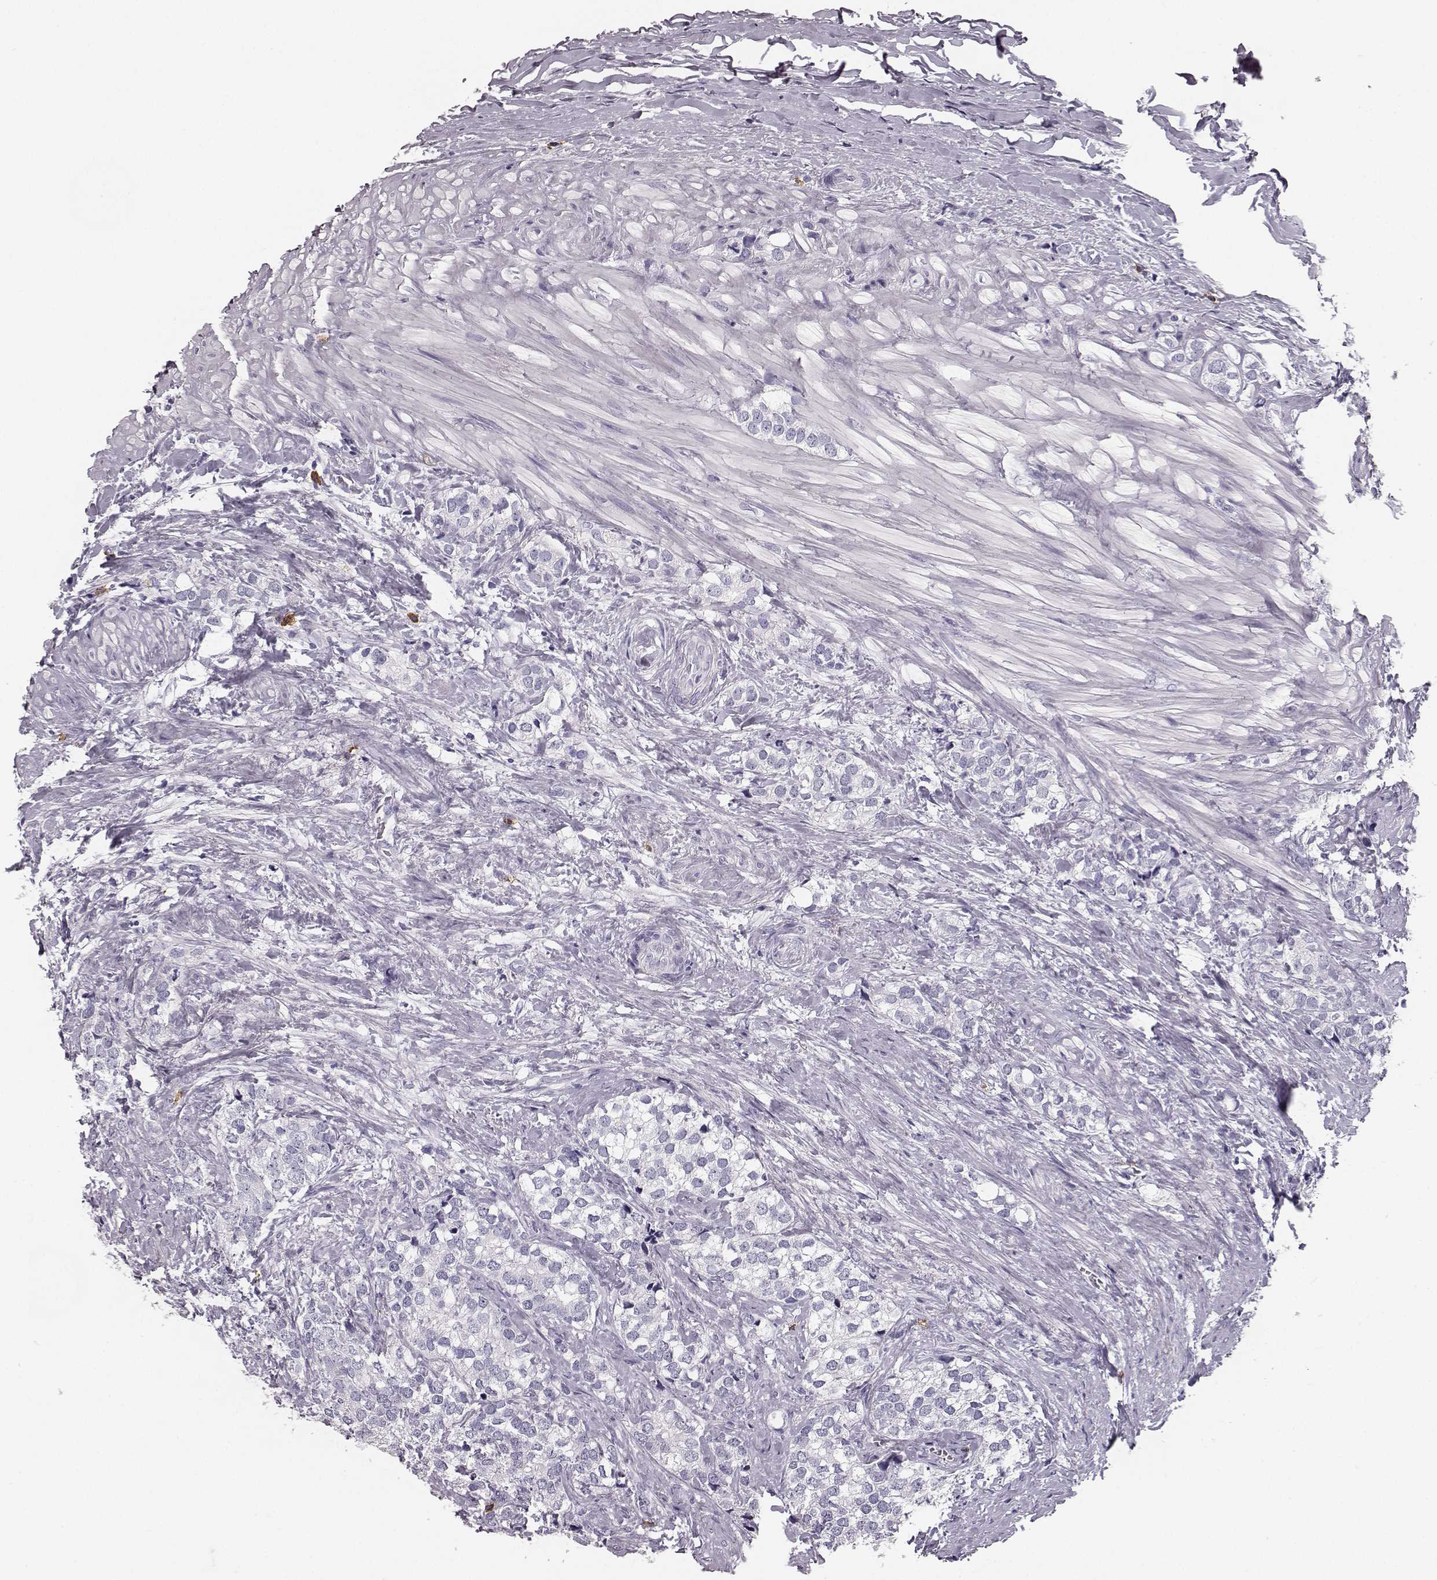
{"staining": {"intensity": "negative", "quantity": "none", "location": "none"}, "tissue": "prostate cancer", "cell_type": "Tumor cells", "image_type": "cancer", "snomed": [{"axis": "morphology", "description": "Adenocarcinoma, NOS"}, {"axis": "topography", "description": "Prostate and seminal vesicle, NOS"}], "caption": "This histopathology image is of prostate cancer stained with immunohistochemistry (IHC) to label a protein in brown with the nuclei are counter-stained blue. There is no positivity in tumor cells.", "gene": "NPTXR", "patient": {"sex": "male", "age": 63}}